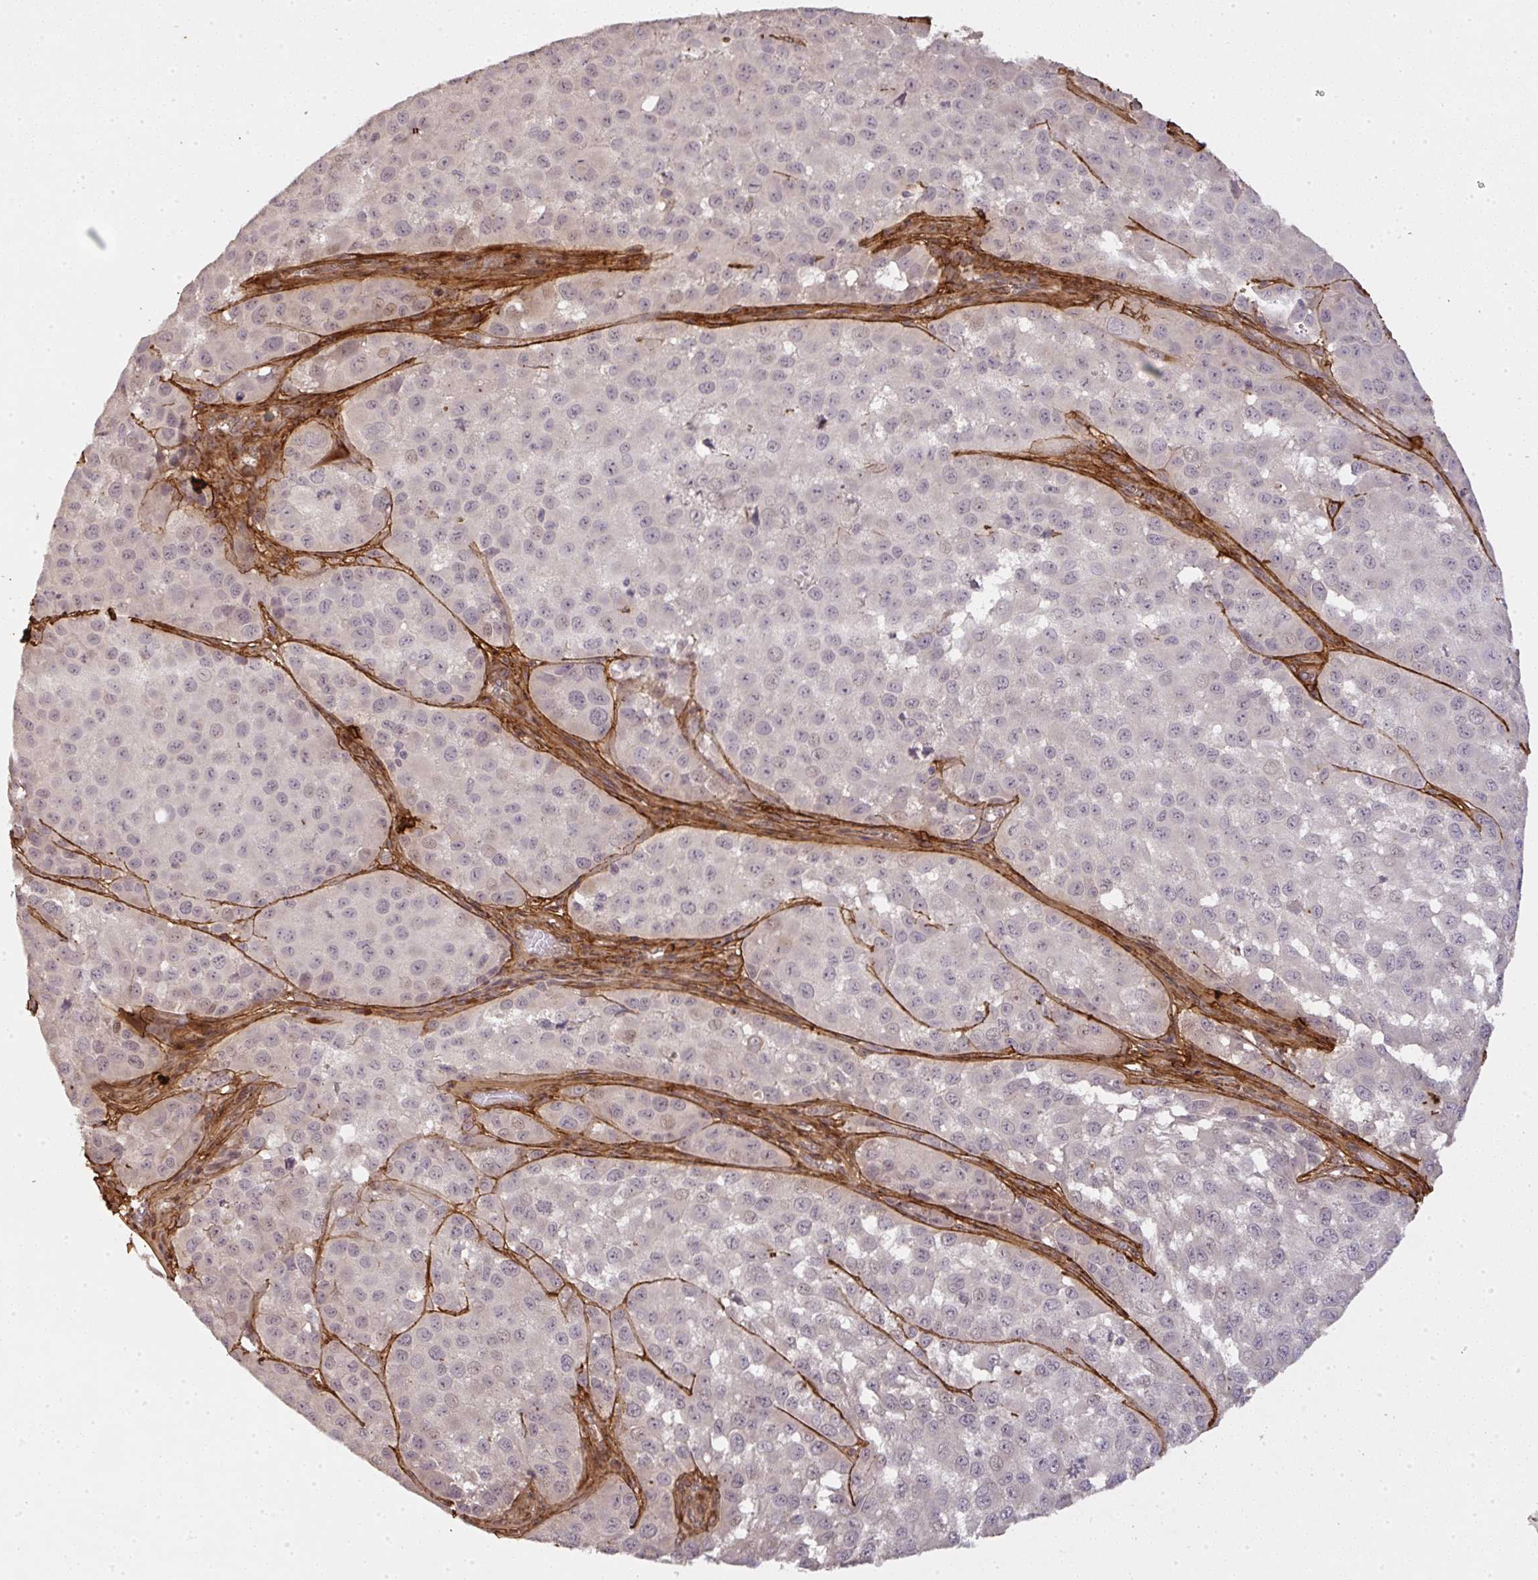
{"staining": {"intensity": "negative", "quantity": "none", "location": "none"}, "tissue": "melanoma", "cell_type": "Tumor cells", "image_type": "cancer", "snomed": [{"axis": "morphology", "description": "Malignant melanoma, NOS"}, {"axis": "topography", "description": "Skin"}], "caption": "The image exhibits no staining of tumor cells in melanoma.", "gene": "COL3A1", "patient": {"sex": "male", "age": 64}}